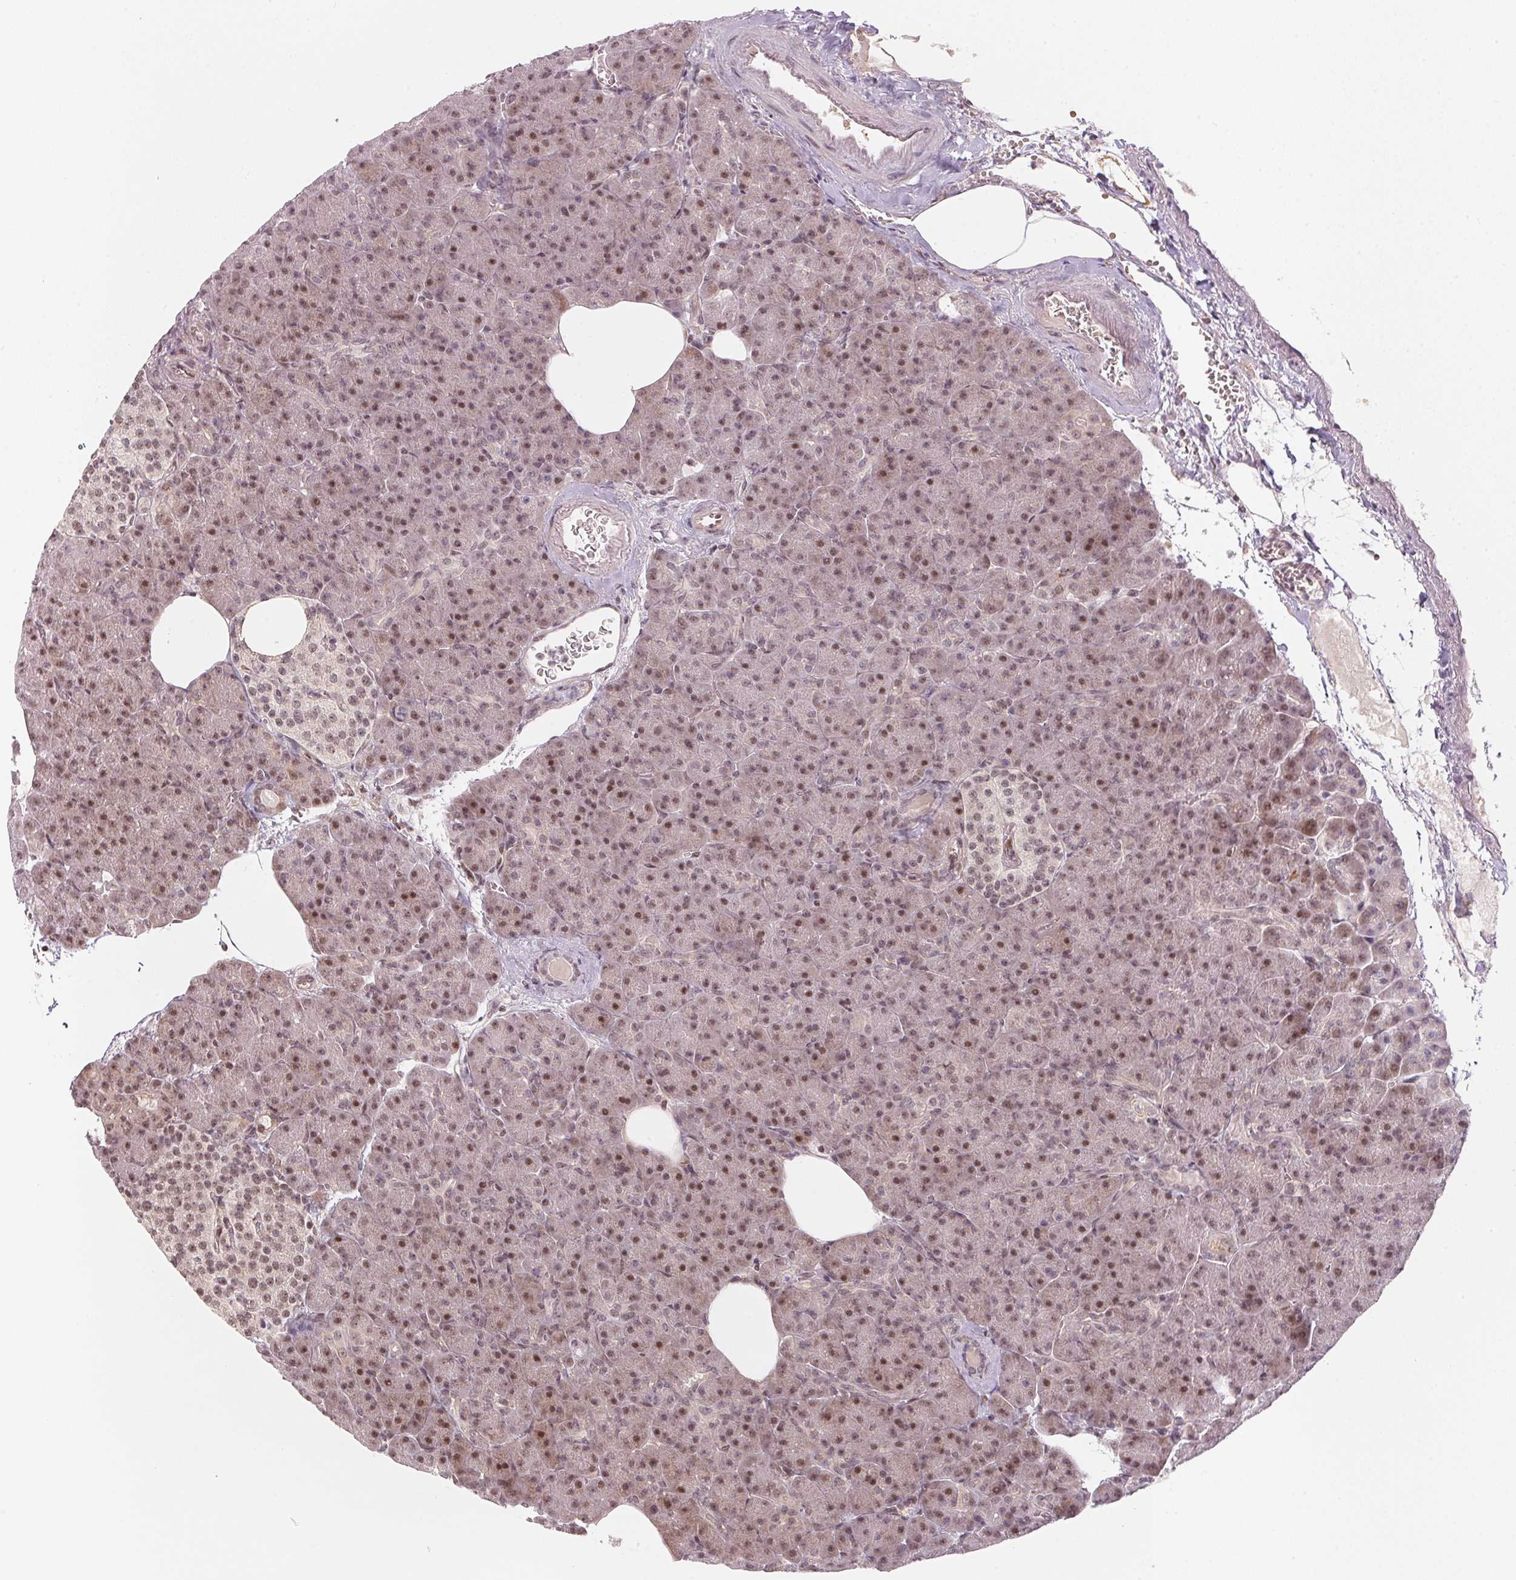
{"staining": {"intensity": "moderate", "quantity": ">75%", "location": "cytoplasmic/membranous,nuclear"}, "tissue": "pancreas", "cell_type": "Exocrine glandular cells", "image_type": "normal", "snomed": [{"axis": "morphology", "description": "Normal tissue, NOS"}, {"axis": "topography", "description": "Pancreas"}], "caption": "Immunohistochemical staining of normal pancreas shows moderate cytoplasmic/membranous,nuclear protein expression in approximately >75% of exocrine glandular cells. Immunohistochemistry (ihc) stains the protein of interest in brown and the nuclei are stained blue.", "gene": "KAT6A", "patient": {"sex": "female", "age": 74}}